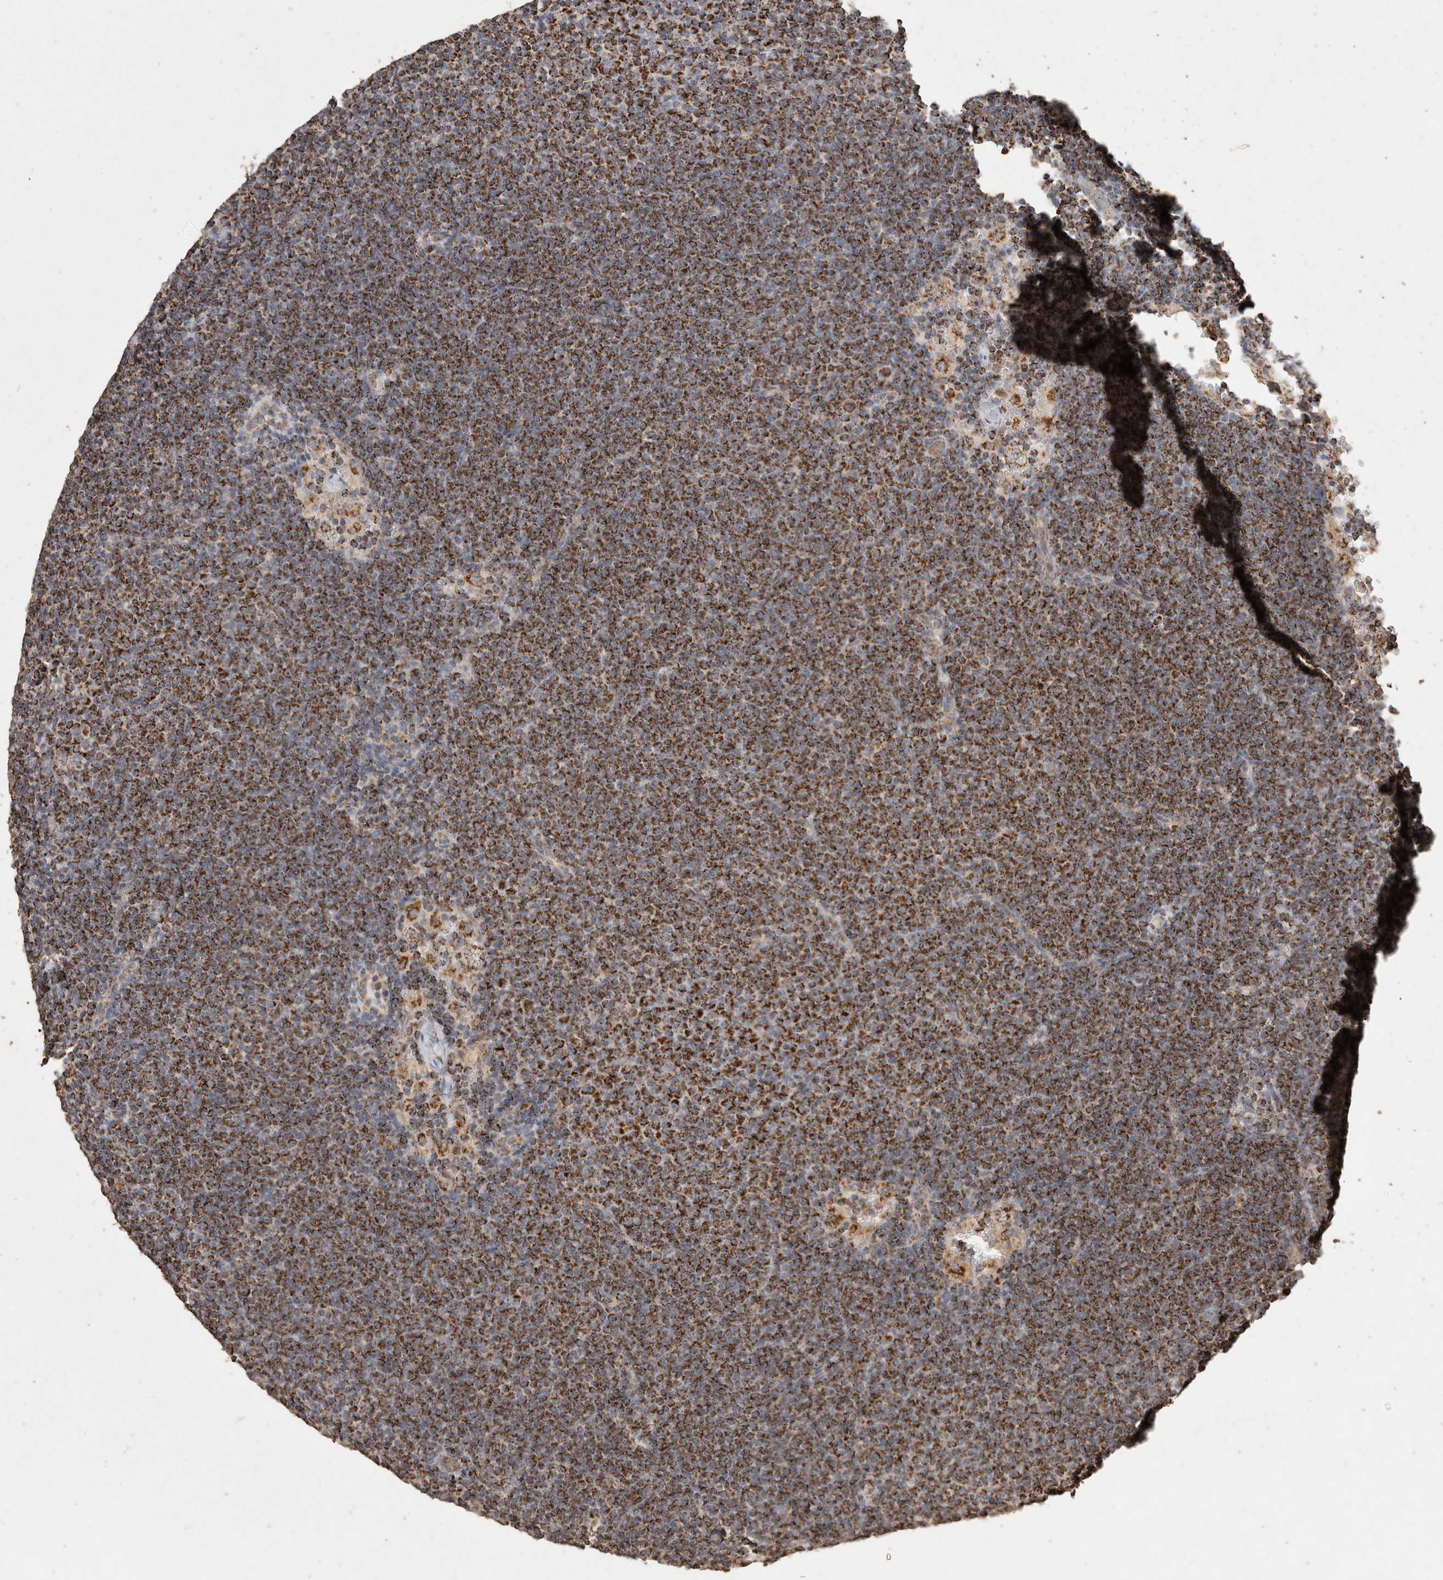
{"staining": {"intensity": "strong", "quantity": ">75%", "location": "cytoplasmic/membranous"}, "tissue": "lymphoma", "cell_type": "Tumor cells", "image_type": "cancer", "snomed": [{"axis": "morphology", "description": "Malignant lymphoma, non-Hodgkin's type, Low grade"}, {"axis": "topography", "description": "Lymph node"}], "caption": "Malignant lymphoma, non-Hodgkin's type (low-grade) stained with IHC displays strong cytoplasmic/membranous staining in about >75% of tumor cells. Using DAB (3,3'-diaminobenzidine) (brown) and hematoxylin (blue) stains, captured at high magnification using brightfield microscopy.", "gene": "ACADM", "patient": {"sex": "female", "age": 53}}